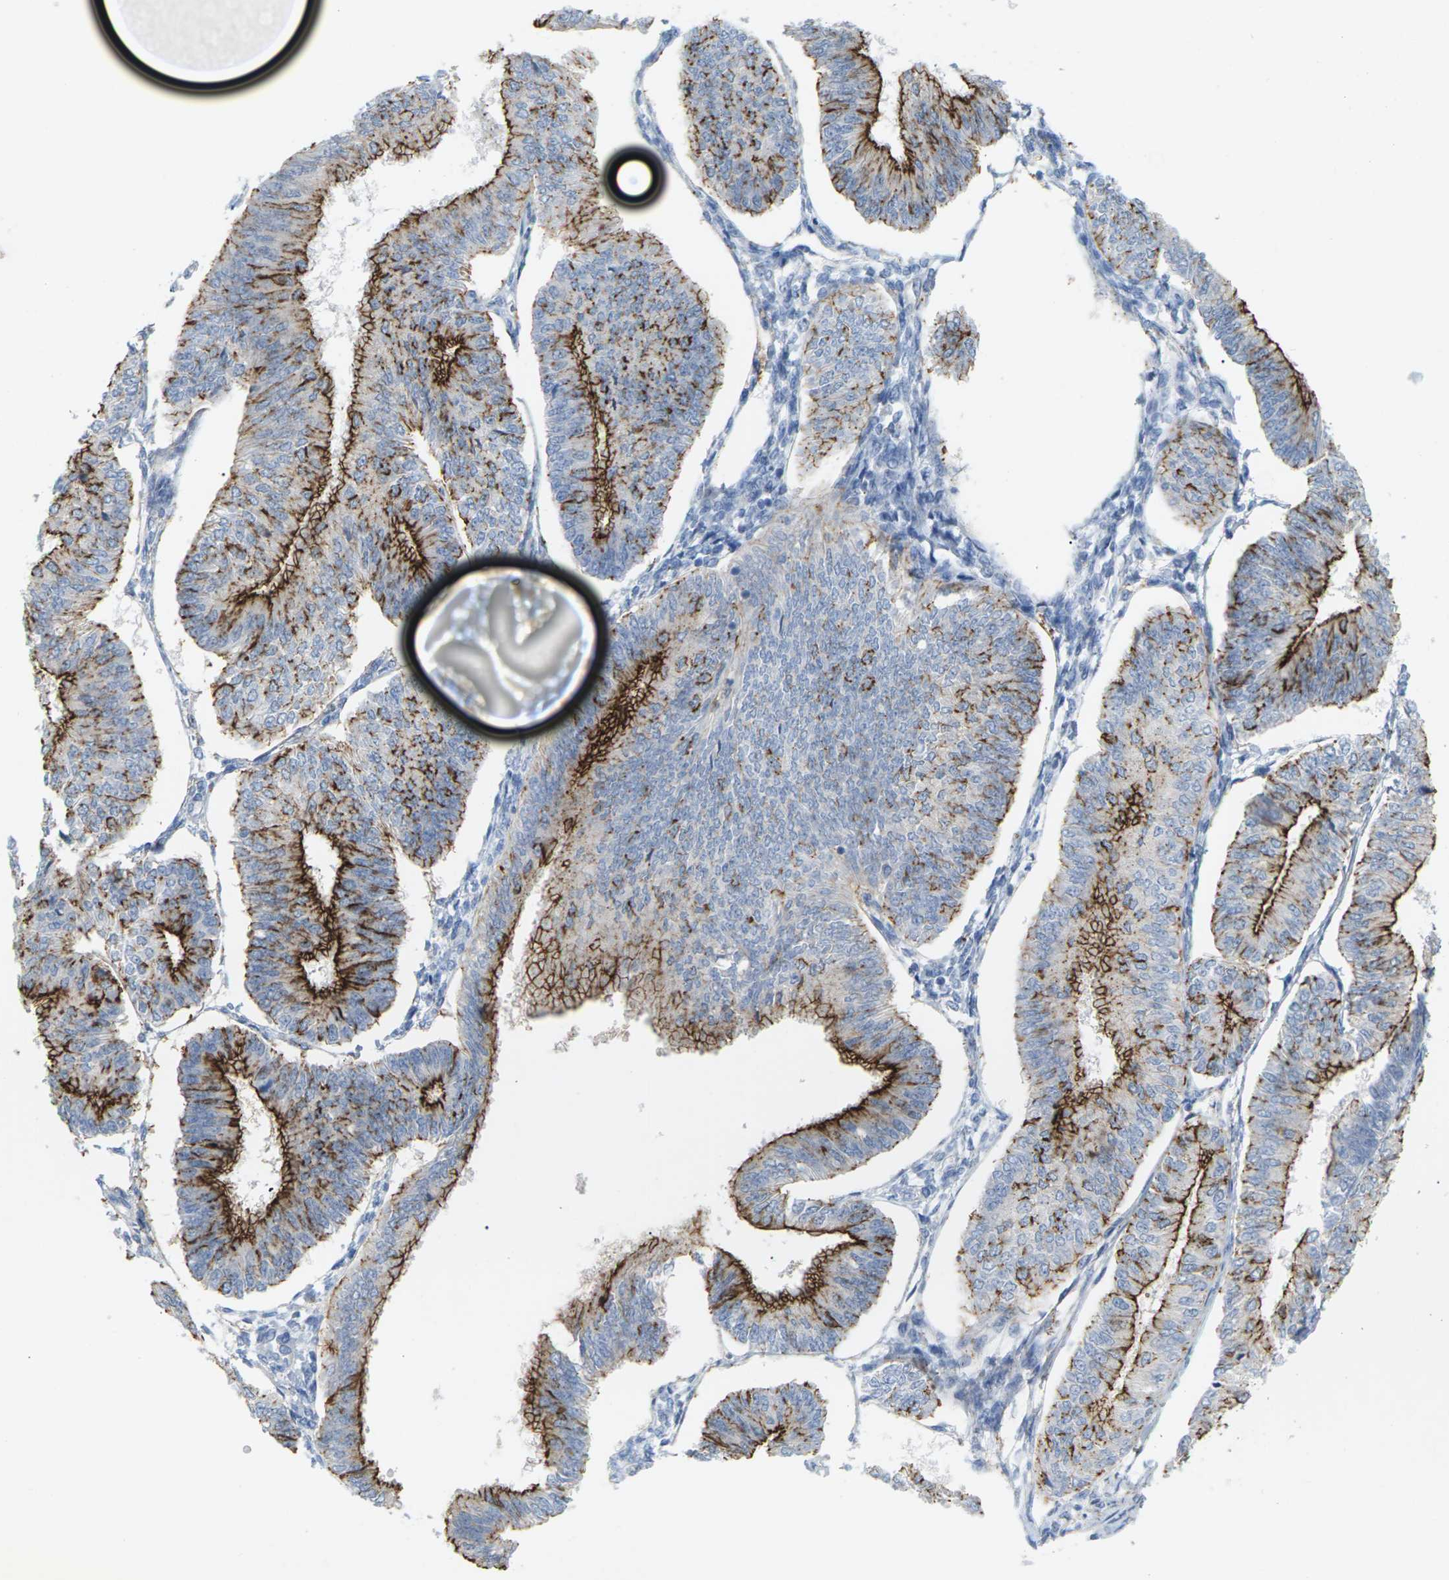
{"staining": {"intensity": "strong", "quantity": "25%-75%", "location": "cytoplasmic/membranous"}, "tissue": "endometrial cancer", "cell_type": "Tumor cells", "image_type": "cancer", "snomed": [{"axis": "morphology", "description": "Adenocarcinoma, NOS"}, {"axis": "topography", "description": "Endometrium"}], "caption": "DAB immunohistochemical staining of human endometrial cancer exhibits strong cytoplasmic/membranous protein expression in about 25%-75% of tumor cells. (DAB IHC with brightfield microscopy, high magnification).", "gene": "CLDN3", "patient": {"sex": "female", "age": 58}}